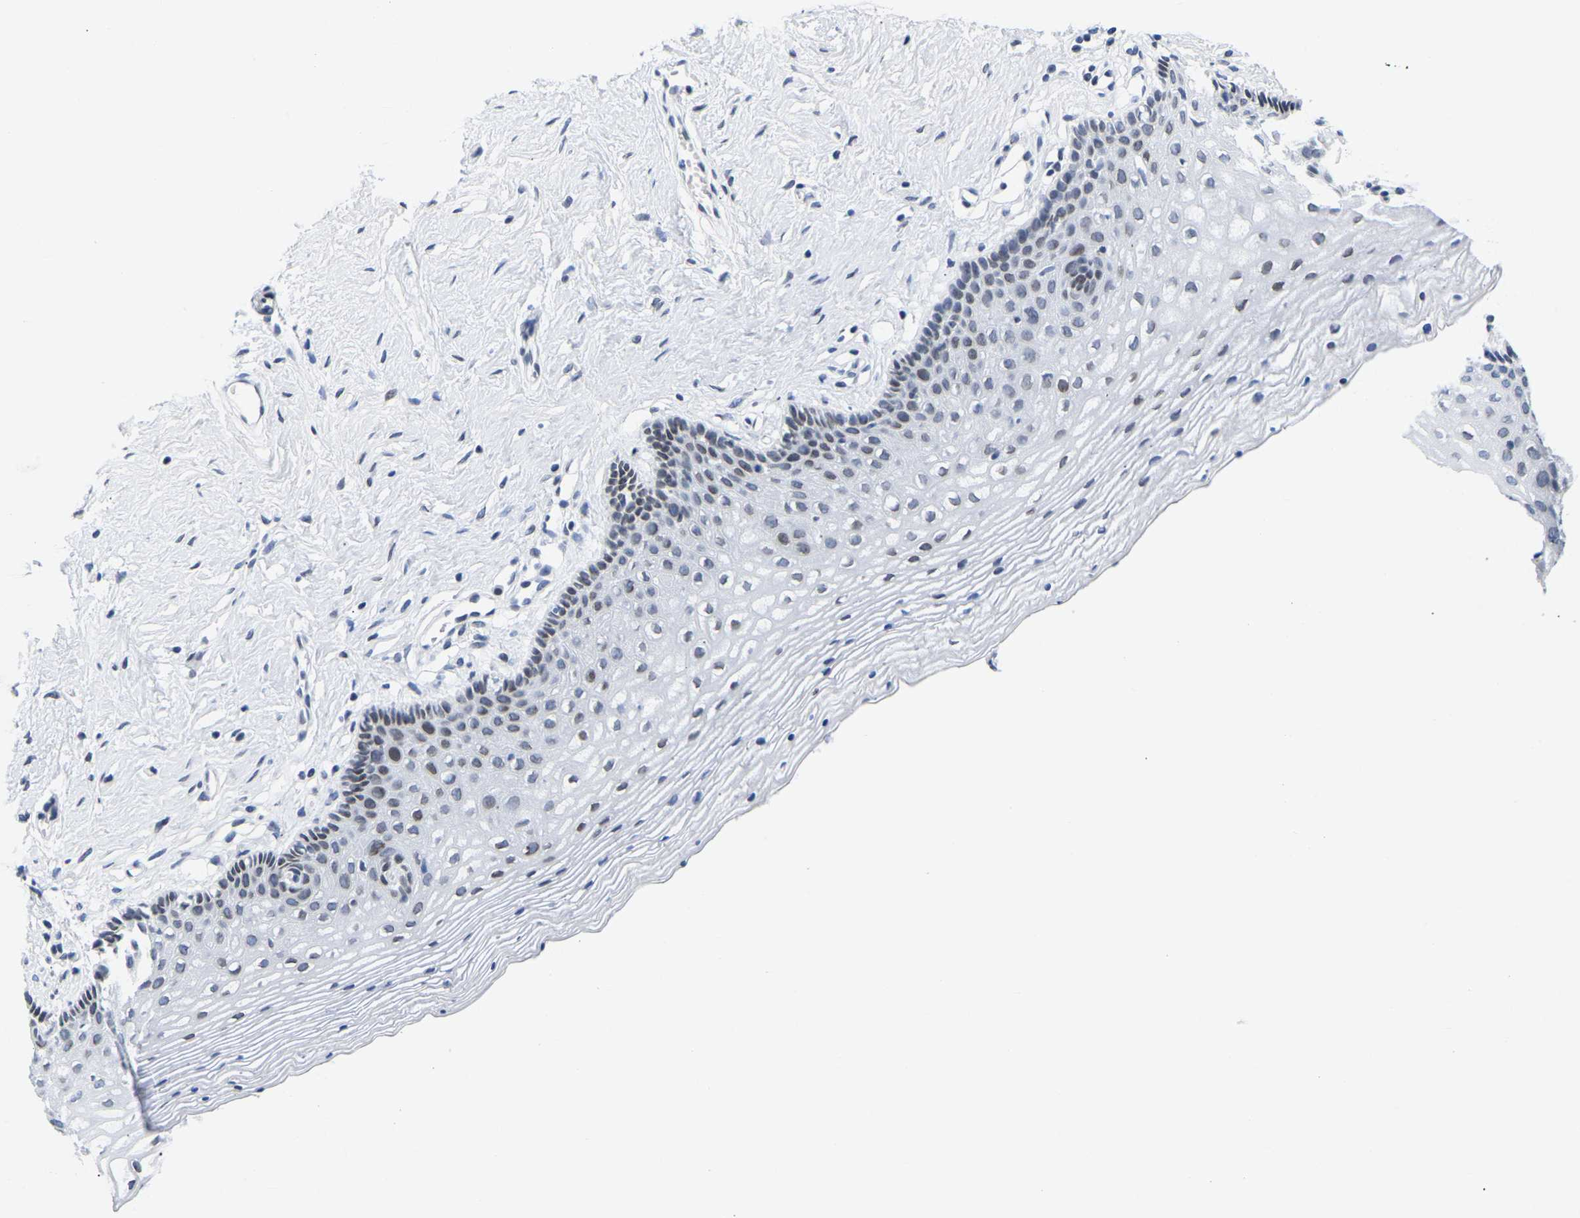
{"staining": {"intensity": "weak", "quantity": "<25%", "location": "nuclear"}, "tissue": "vagina", "cell_type": "Squamous epithelial cells", "image_type": "normal", "snomed": [{"axis": "morphology", "description": "Normal tissue, NOS"}, {"axis": "topography", "description": "Vagina"}], "caption": "High magnification brightfield microscopy of benign vagina stained with DAB (brown) and counterstained with hematoxylin (blue): squamous epithelial cells show no significant staining. The staining was performed using DAB (3,3'-diaminobenzidine) to visualize the protein expression in brown, while the nuclei were stained in blue with hematoxylin (Magnification: 20x).", "gene": "UPK3A", "patient": {"sex": "female", "age": 32}}